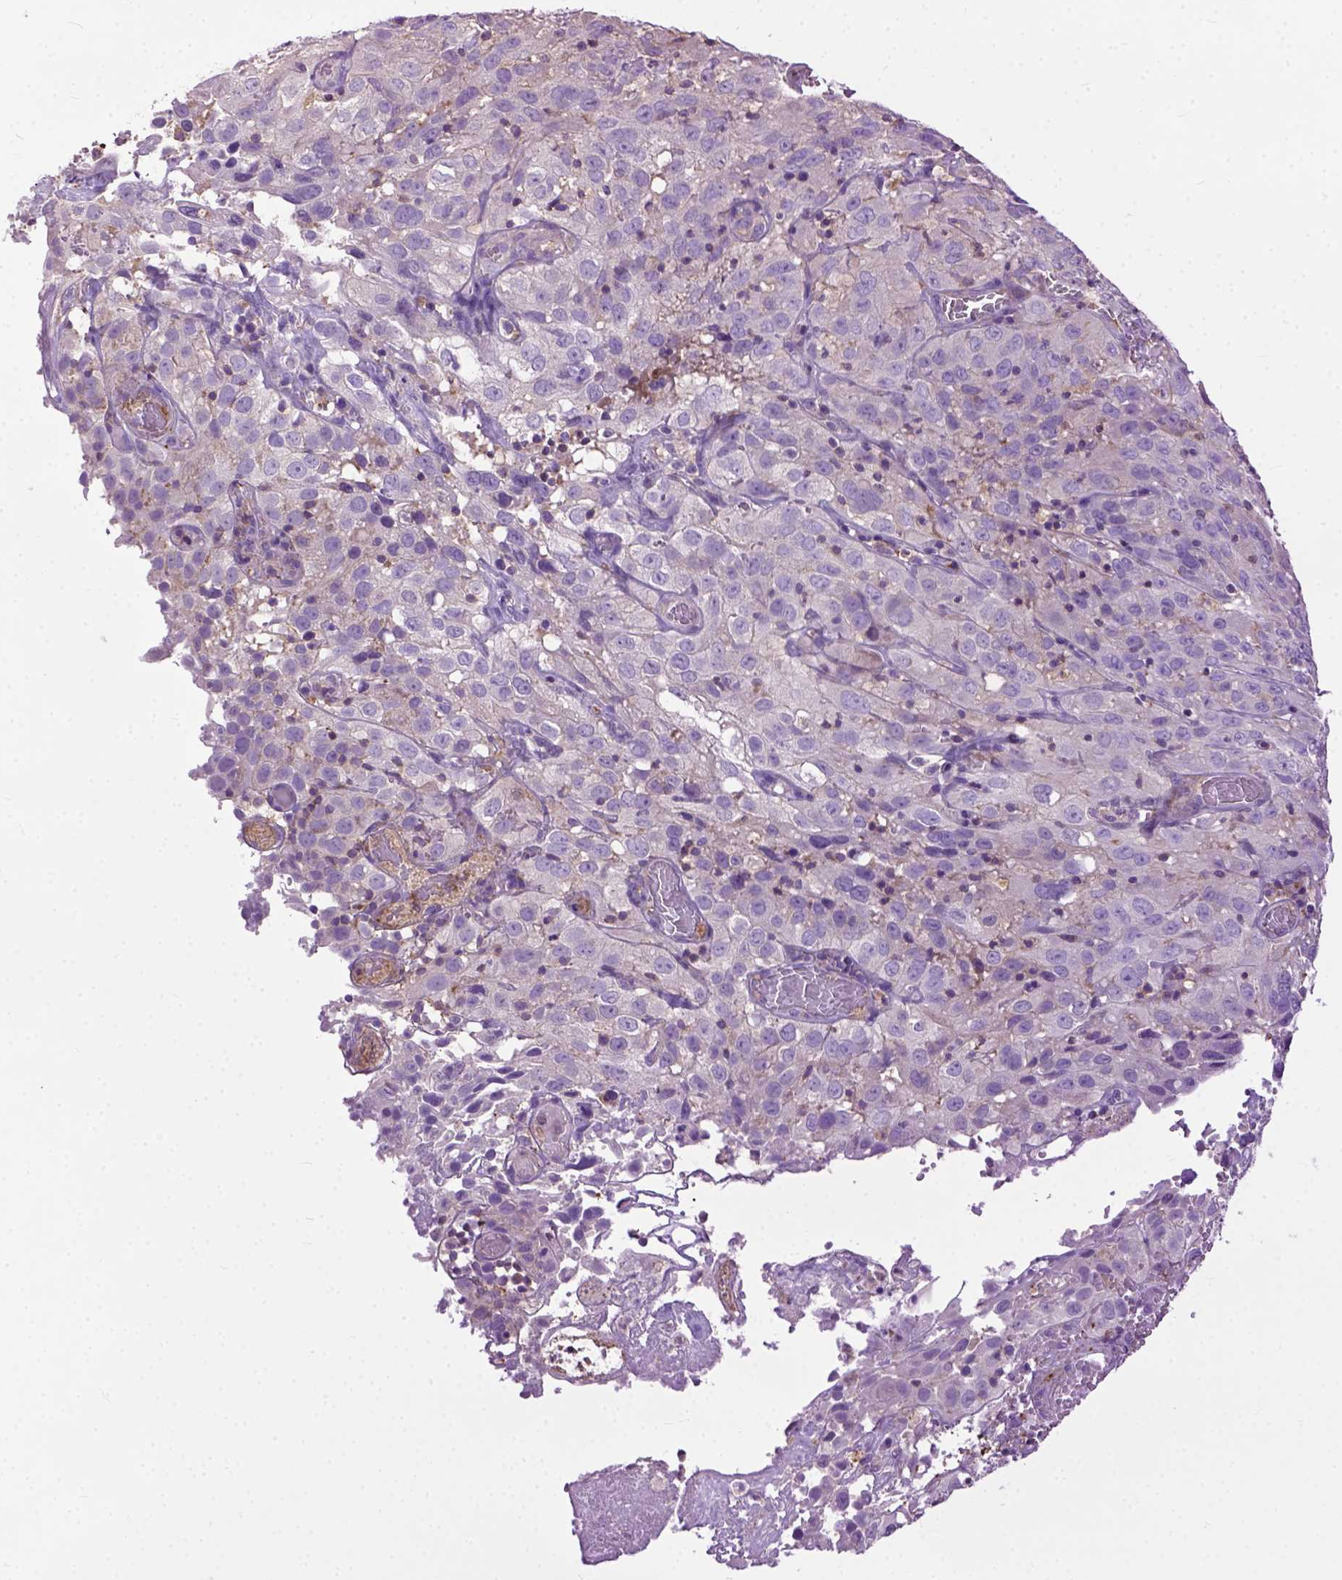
{"staining": {"intensity": "negative", "quantity": "none", "location": "none"}, "tissue": "cervical cancer", "cell_type": "Tumor cells", "image_type": "cancer", "snomed": [{"axis": "morphology", "description": "Squamous cell carcinoma, NOS"}, {"axis": "topography", "description": "Cervix"}], "caption": "Cervical squamous cell carcinoma was stained to show a protein in brown. There is no significant expression in tumor cells.", "gene": "NAMPT", "patient": {"sex": "female", "age": 32}}